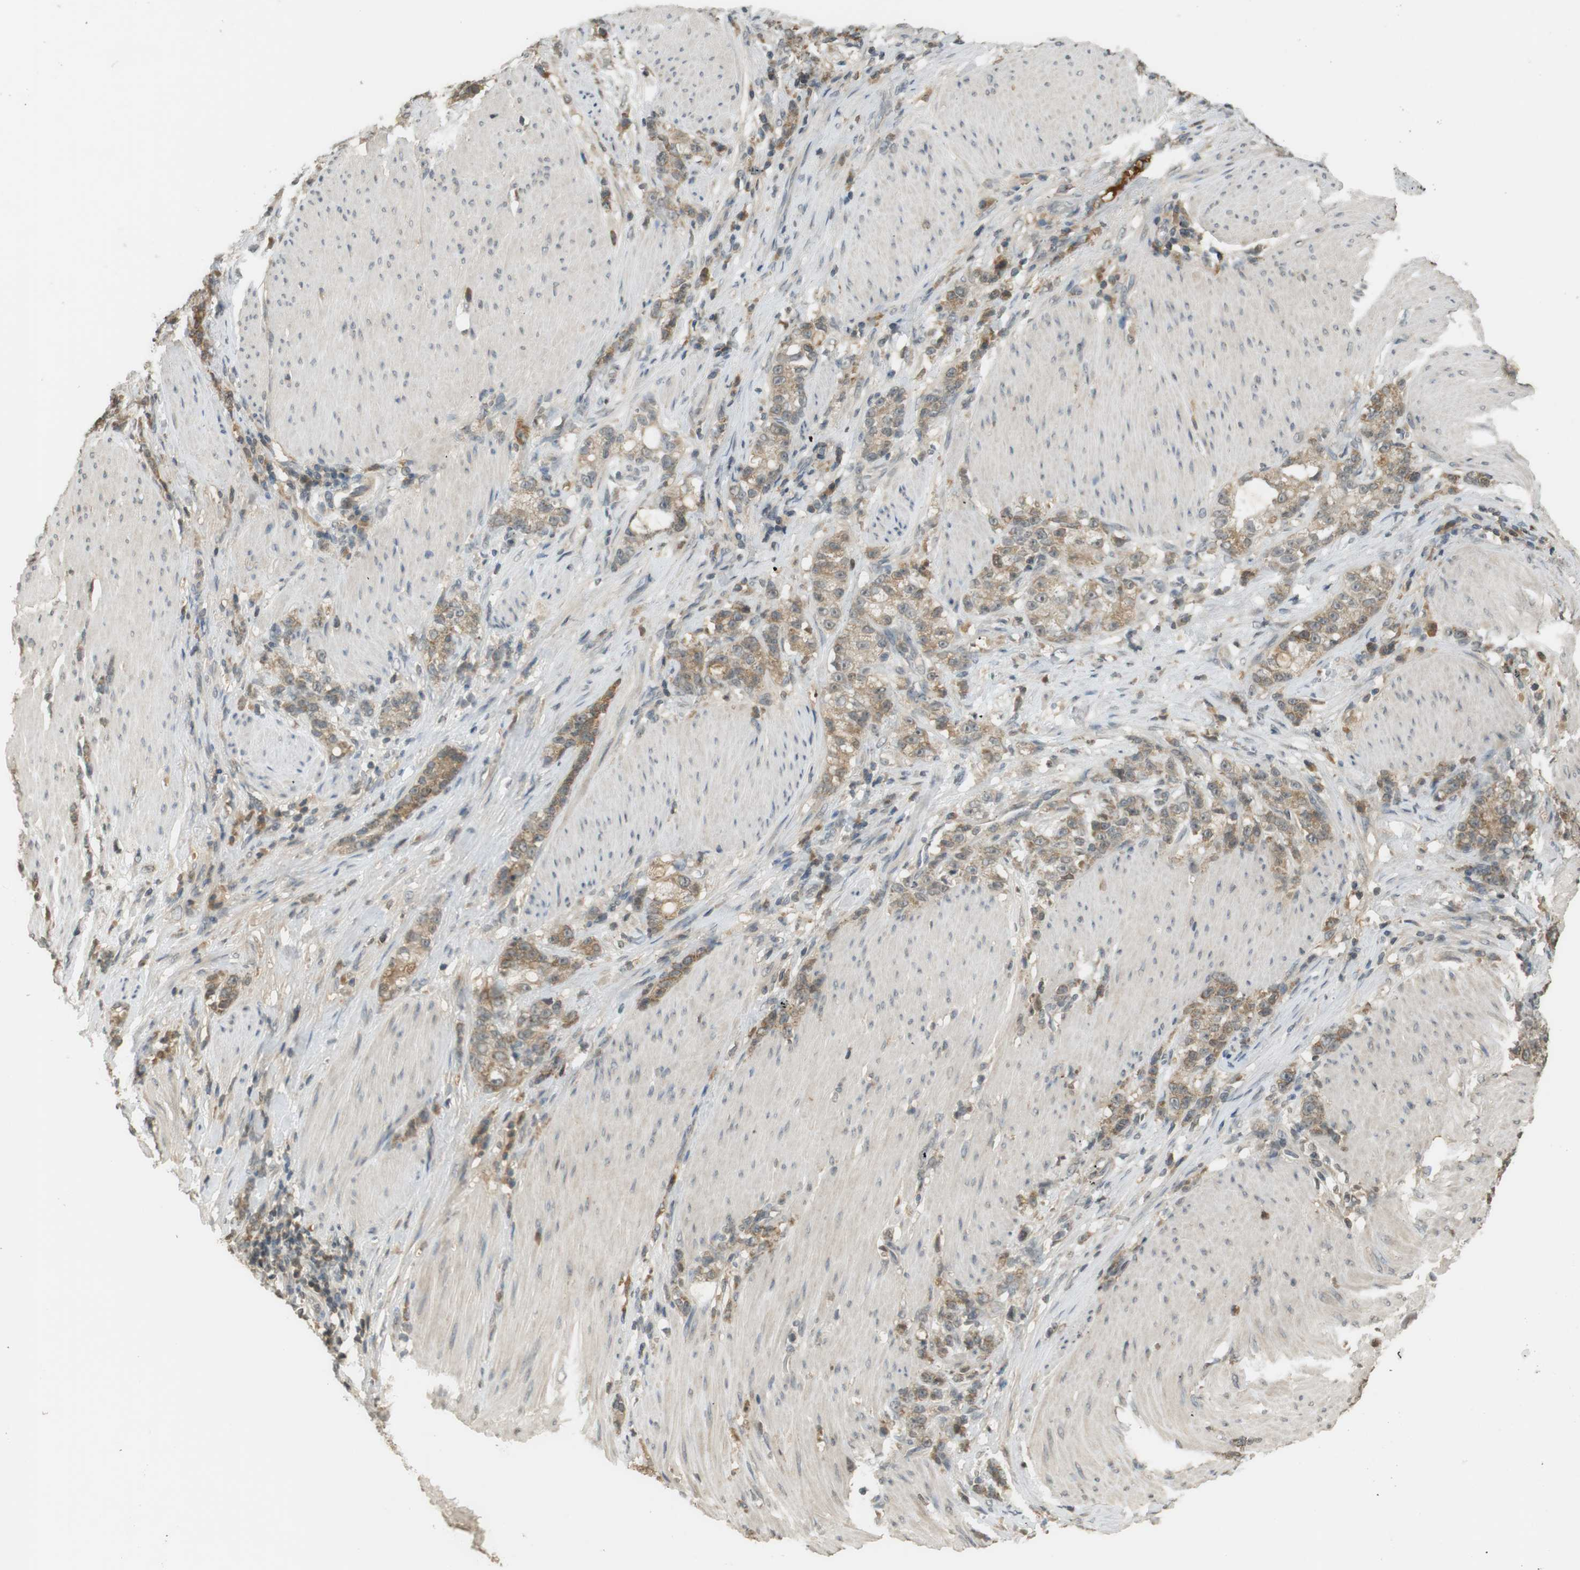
{"staining": {"intensity": "moderate", "quantity": ">75%", "location": "cytoplasmic/membranous"}, "tissue": "stomach cancer", "cell_type": "Tumor cells", "image_type": "cancer", "snomed": [{"axis": "morphology", "description": "Adenocarcinoma, NOS"}, {"axis": "topography", "description": "Stomach, lower"}], "caption": "This photomicrograph demonstrates immunohistochemistry staining of human adenocarcinoma (stomach), with medium moderate cytoplasmic/membranous expression in approximately >75% of tumor cells.", "gene": "SRR", "patient": {"sex": "male", "age": 88}}